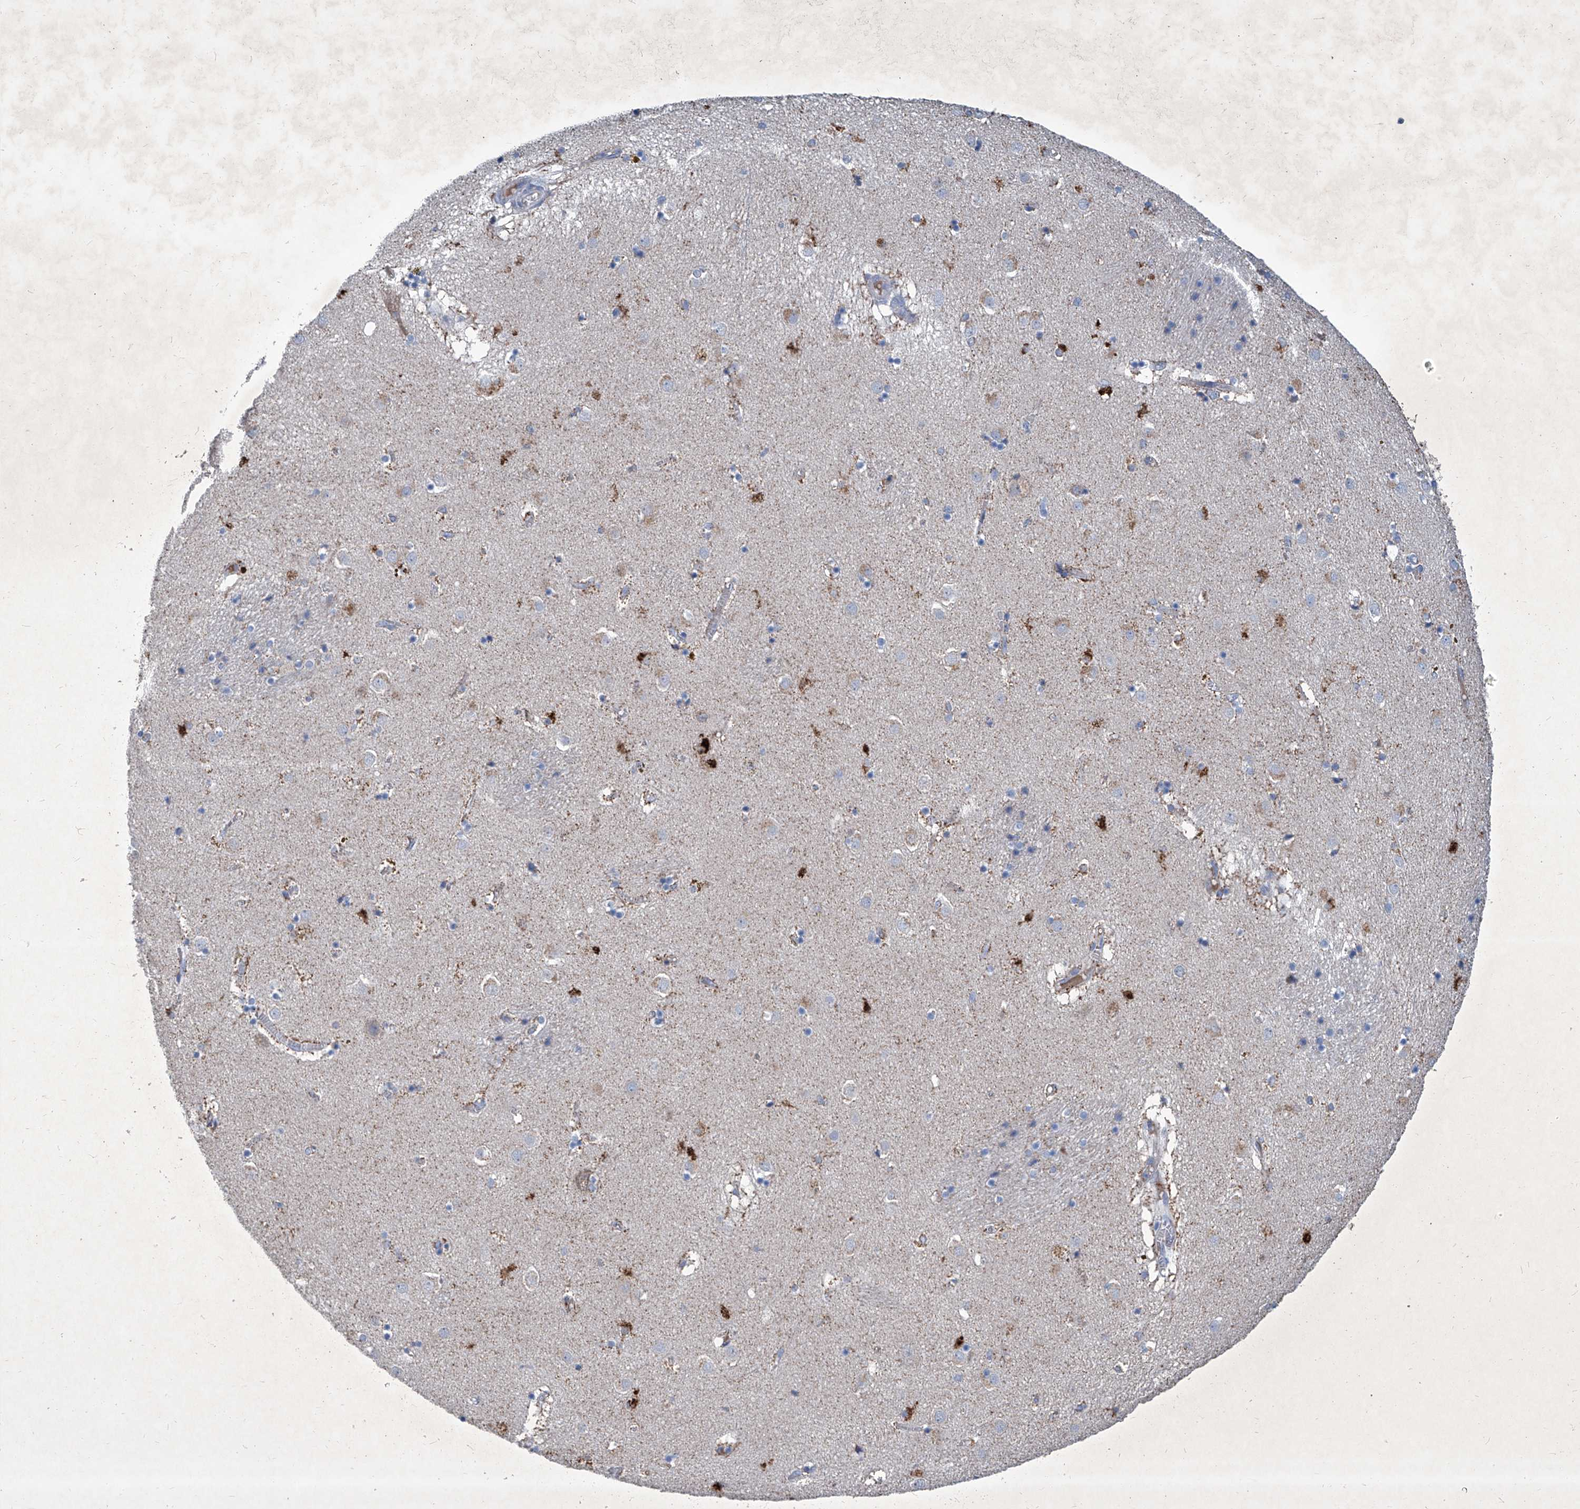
{"staining": {"intensity": "moderate", "quantity": "<25%", "location": "cytoplasmic/membranous"}, "tissue": "caudate", "cell_type": "Glial cells", "image_type": "normal", "snomed": [{"axis": "morphology", "description": "Normal tissue, NOS"}, {"axis": "topography", "description": "Lateral ventricle wall"}], "caption": "A histopathology image of human caudate stained for a protein exhibits moderate cytoplasmic/membranous brown staining in glial cells. (DAB (3,3'-diaminobenzidine) IHC with brightfield microscopy, high magnification).", "gene": "MTARC1", "patient": {"sex": "male", "age": 70}}